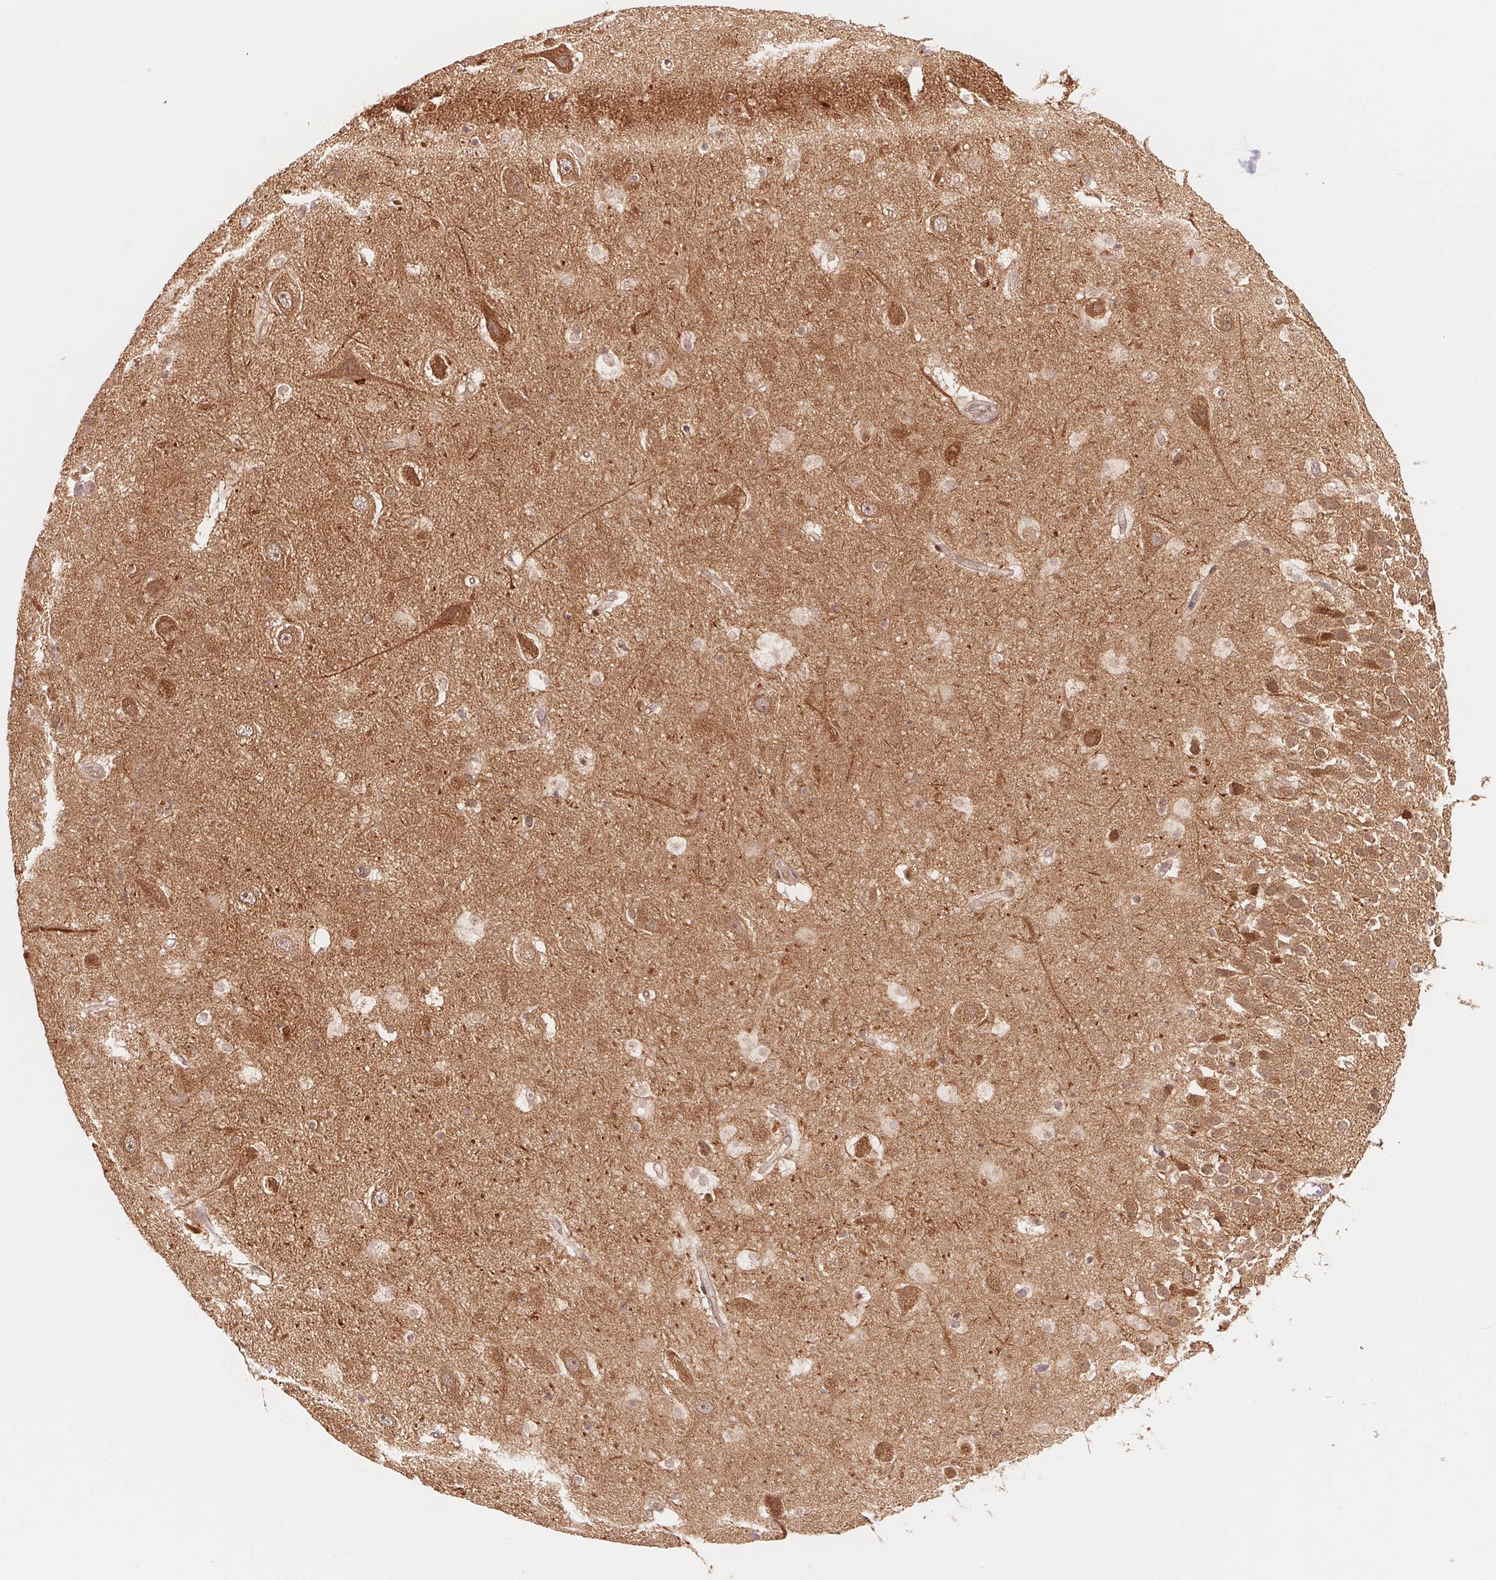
{"staining": {"intensity": "moderate", "quantity": "25%-75%", "location": "cytoplasmic/membranous,nuclear"}, "tissue": "hippocampus", "cell_type": "Glial cells", "image_type": "normal", "snomed": [{"axis": "morphology", "description": "Normal tissue, NOS"}, {"axis": "topography", "description": "Hippocampus"}], "caption": "Brown immunohistochemical staining in unremarkable hippocampus shows moderate cytoplasmic/membranous,nuclear expression in approximately 25%-75% of glial cells. (DAB (3,3'-diaminobenzidine) = brown stain, brightfield microscopy at high magnification).", "gene": "CCDC102B", "patient": {"sex": "male", "age": 26}}